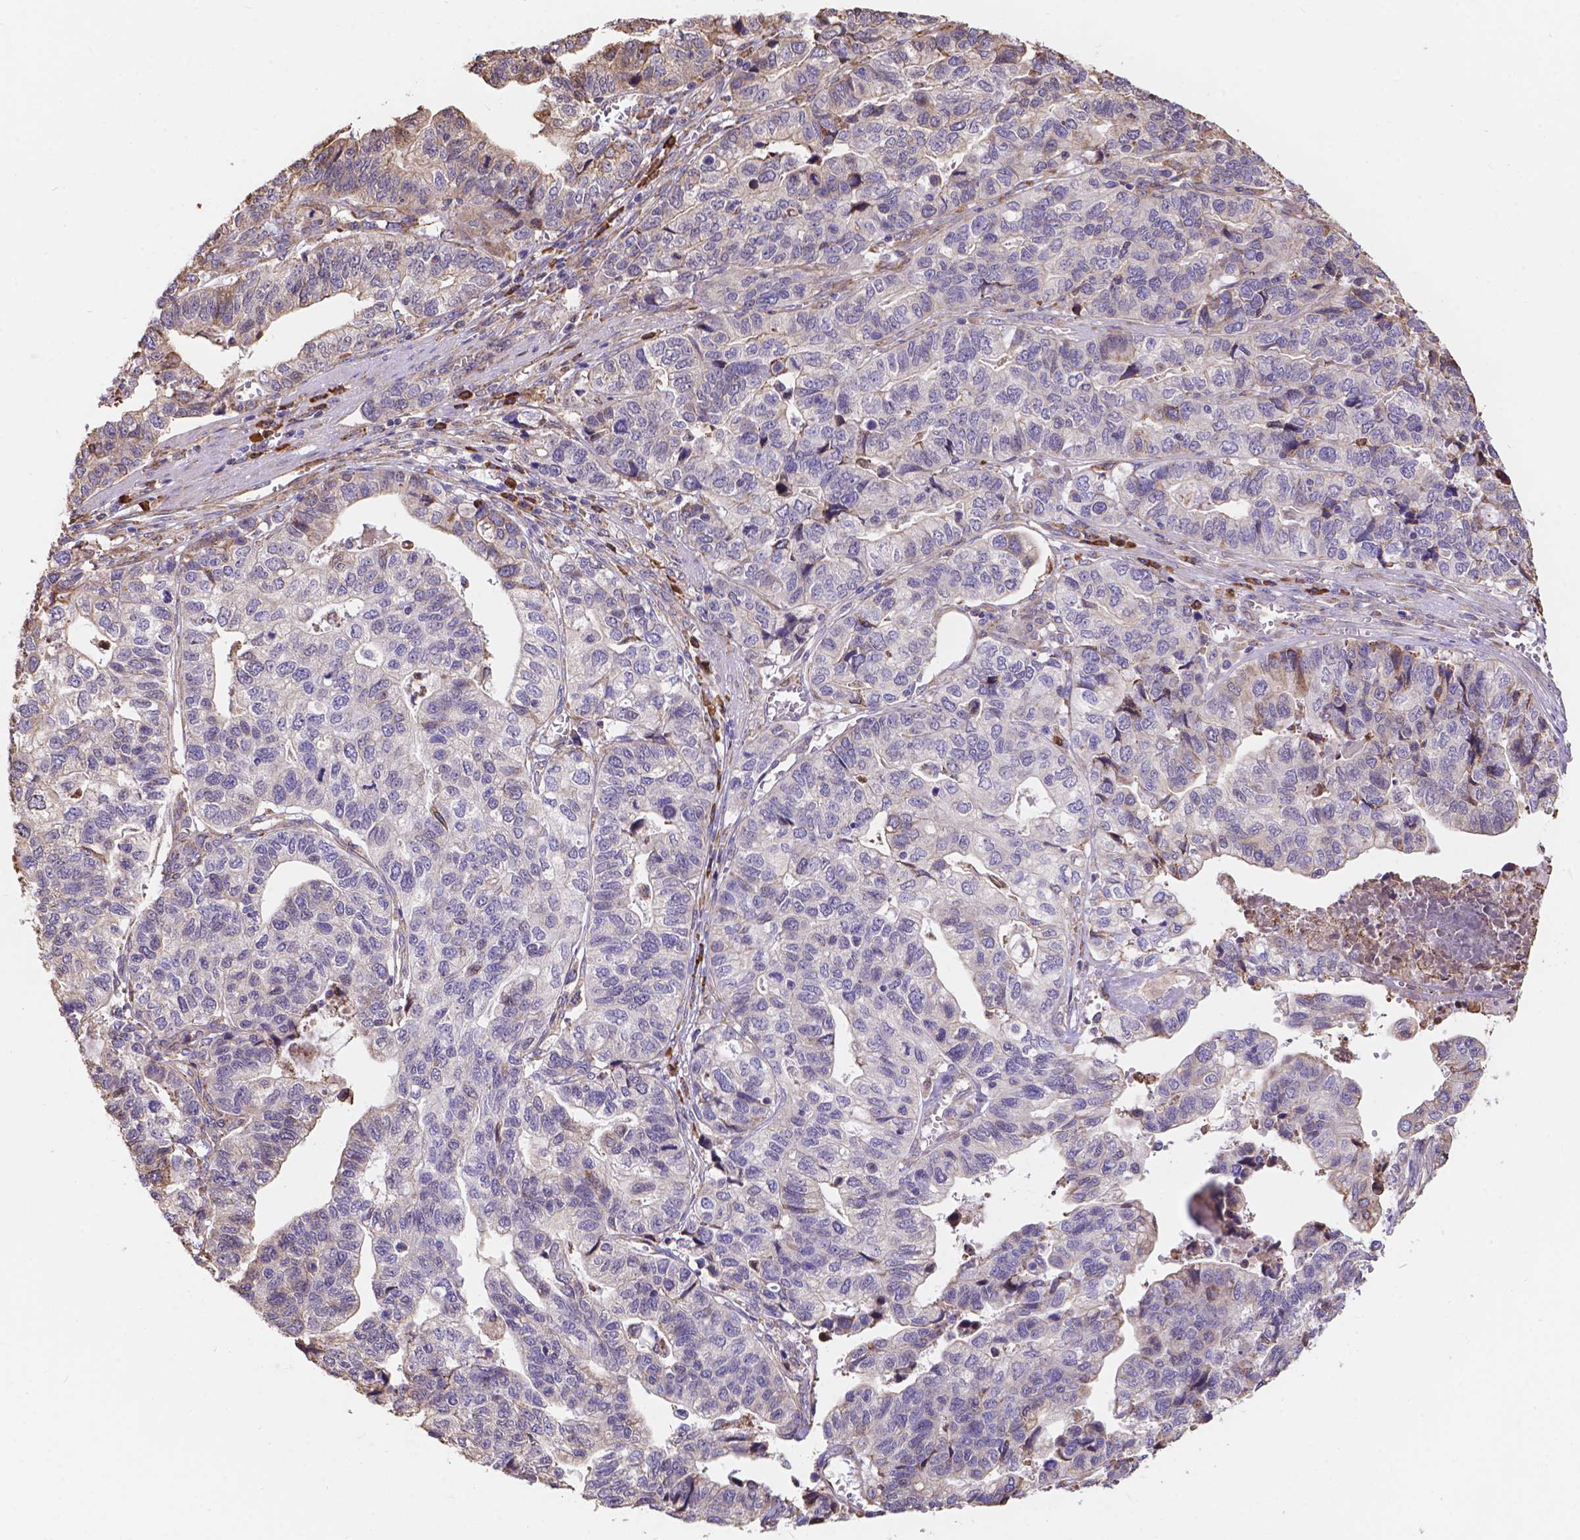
{"staining": {"intensity": "negative", "quantity": "none", "location": "none"}, "tissue": "stomach cancer", "cell_type": "Tumor cells", "image_type": "cancer", "snomed": [{"axis": "morphology", "description": "Adenocarcinoma, NOS"}, {"axis": "topography", "description": "Stomach, upper"}], "caption": "DAB (3,3'-diaminobenzidine) immunohistochemical staining of human stomach cancer demonstrates no significant positivity in tumor cells.", "gene": "IPO11", "patient": {"sex": "female", "age": 67}}